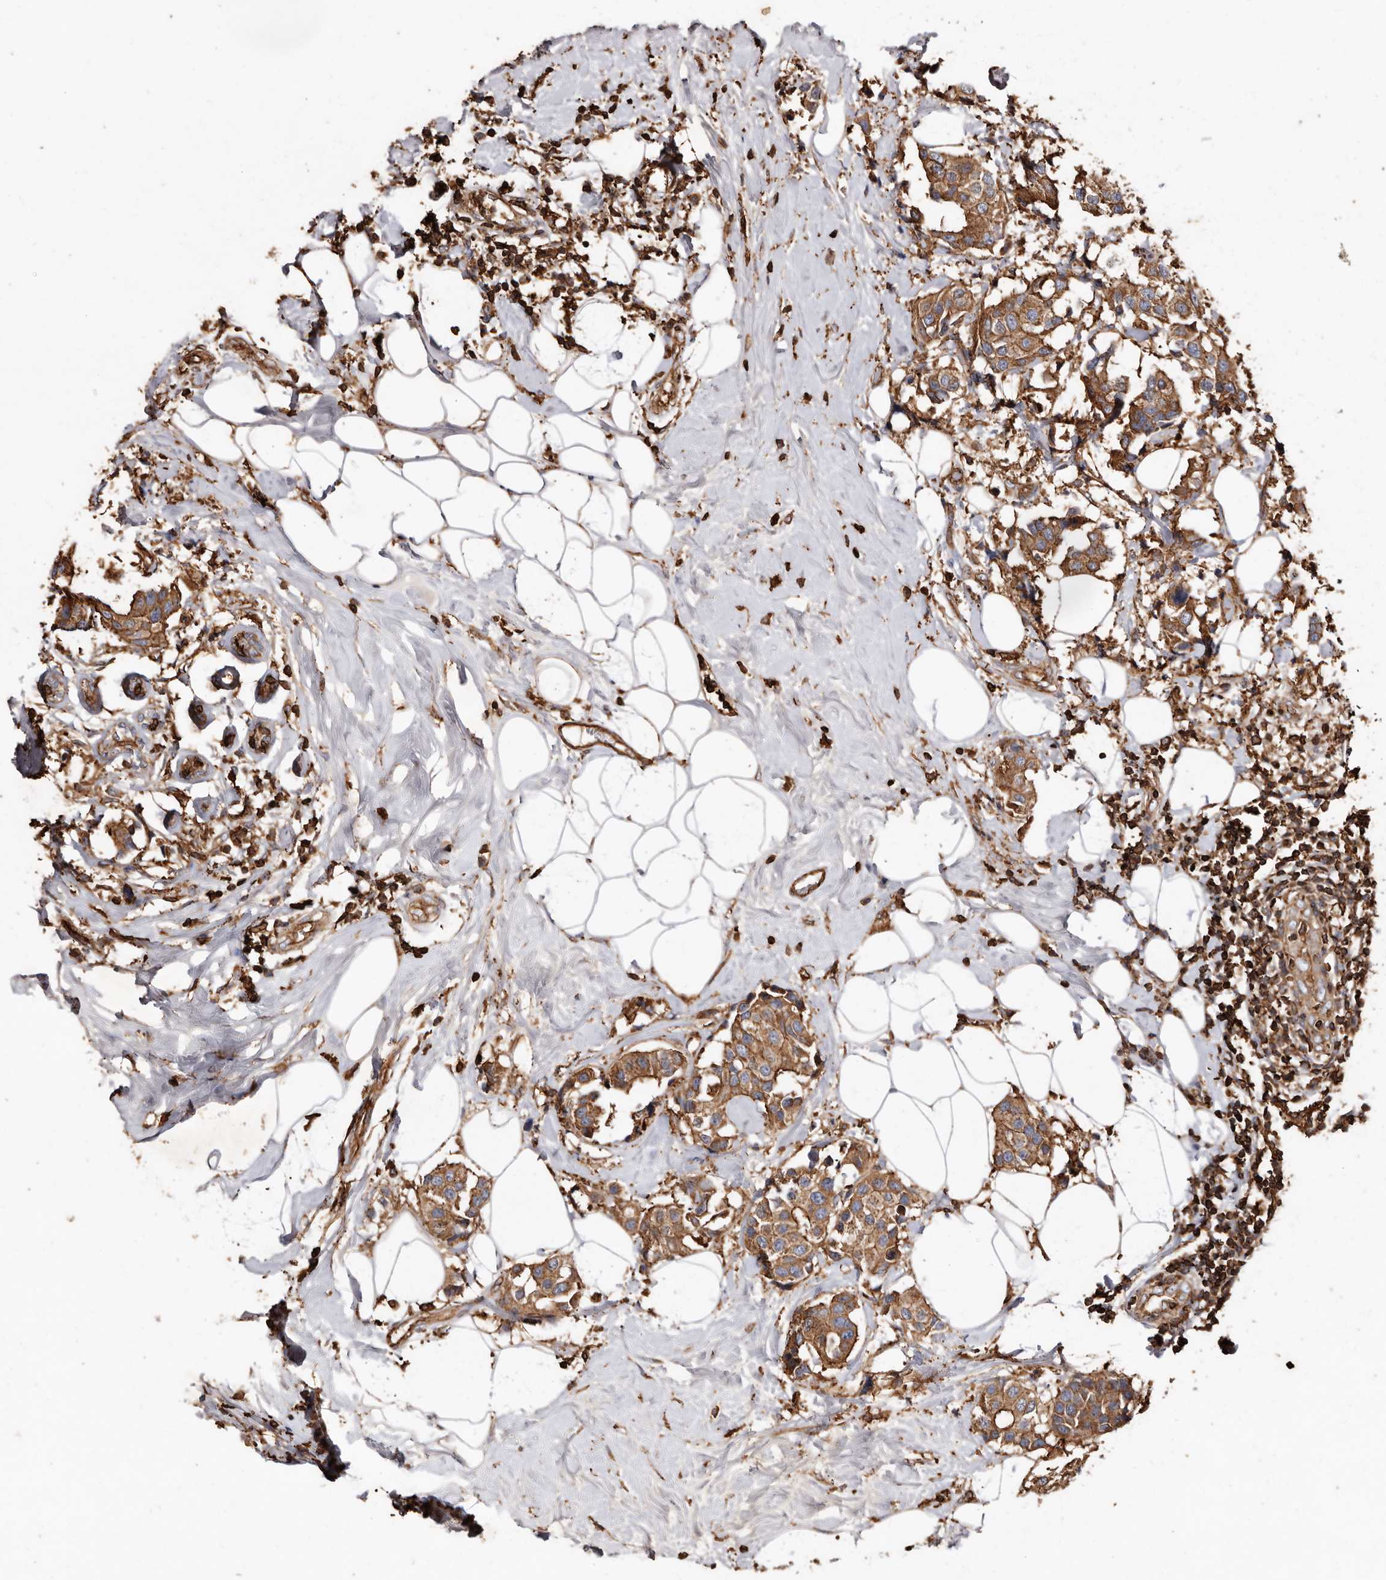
{"staining": {"intensity": "moderate", "quantity": ">75%", "location": "cytoplasmic/membranous"}, "tissue": "breast cancer", "cell_type": "Tumor cells", "image_type": "cancer", "snomed": [{"axis": "morphology", "description": "Normal tissue, NOS"}, {"axis": "morphology", "description": "Duct carcinoma"}, {"axis": "topography", "description": "Breast"}], "caption": "Brown immunohistochemical staining in human breast cancer (infiltrating ductal carcinoma) reveals moderate cytoplasmic/membranous staining in approximately >75% of tumor cells.", "gene": "COQ8B", "patient": {"sex": "female", "age": 39}}